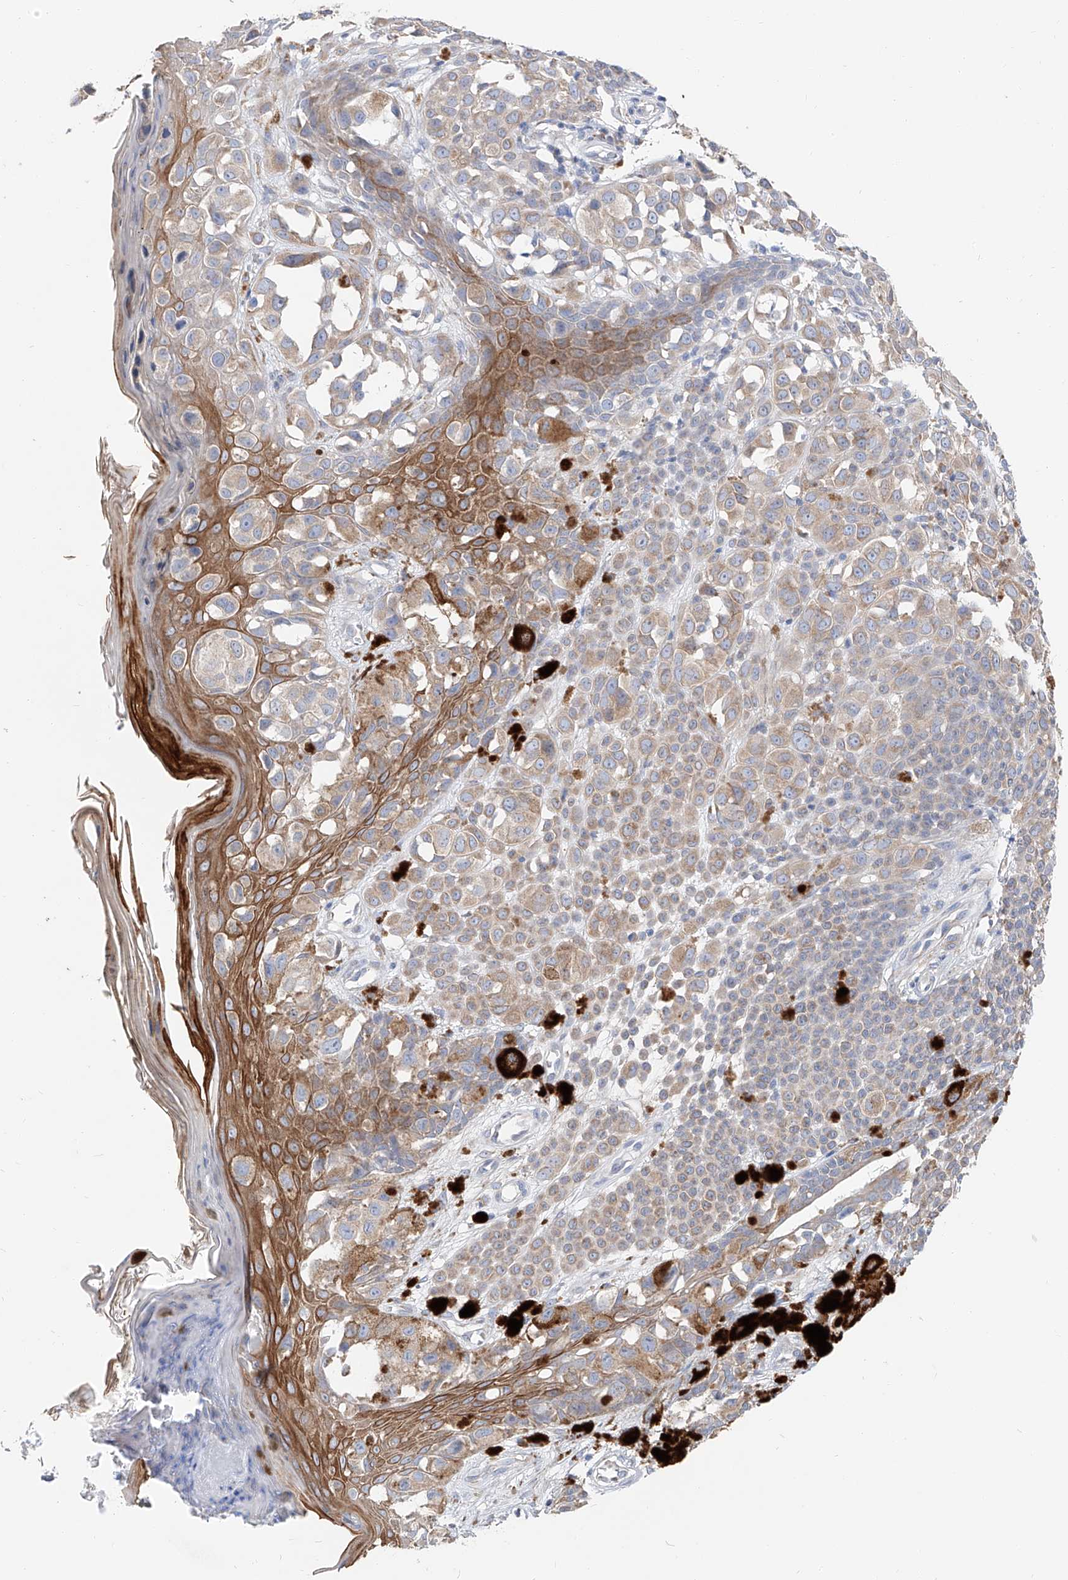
{"staining": {"intensity": "weak", "quantity": "25%-75%", "location": "cytoplasmic/membranous"}, "tissue": "melanoma", "cell_type": "Tumor cells", "image_type": "cancer", "snomed": [{"axis": "morphology", "description": "Malignant melanoma, NOS"}, {"axis": "topography", "description": "Skin of leg"}], "caption": "A photomicrograph showing weak cytoplasmic/membranous positivity in about 25%-75% of tumor cells in malignant melanoma, as visualized by brown immunohistochemical staining.", "gene": "UFL1", "patient": {"sex": "female", "age": 72}}